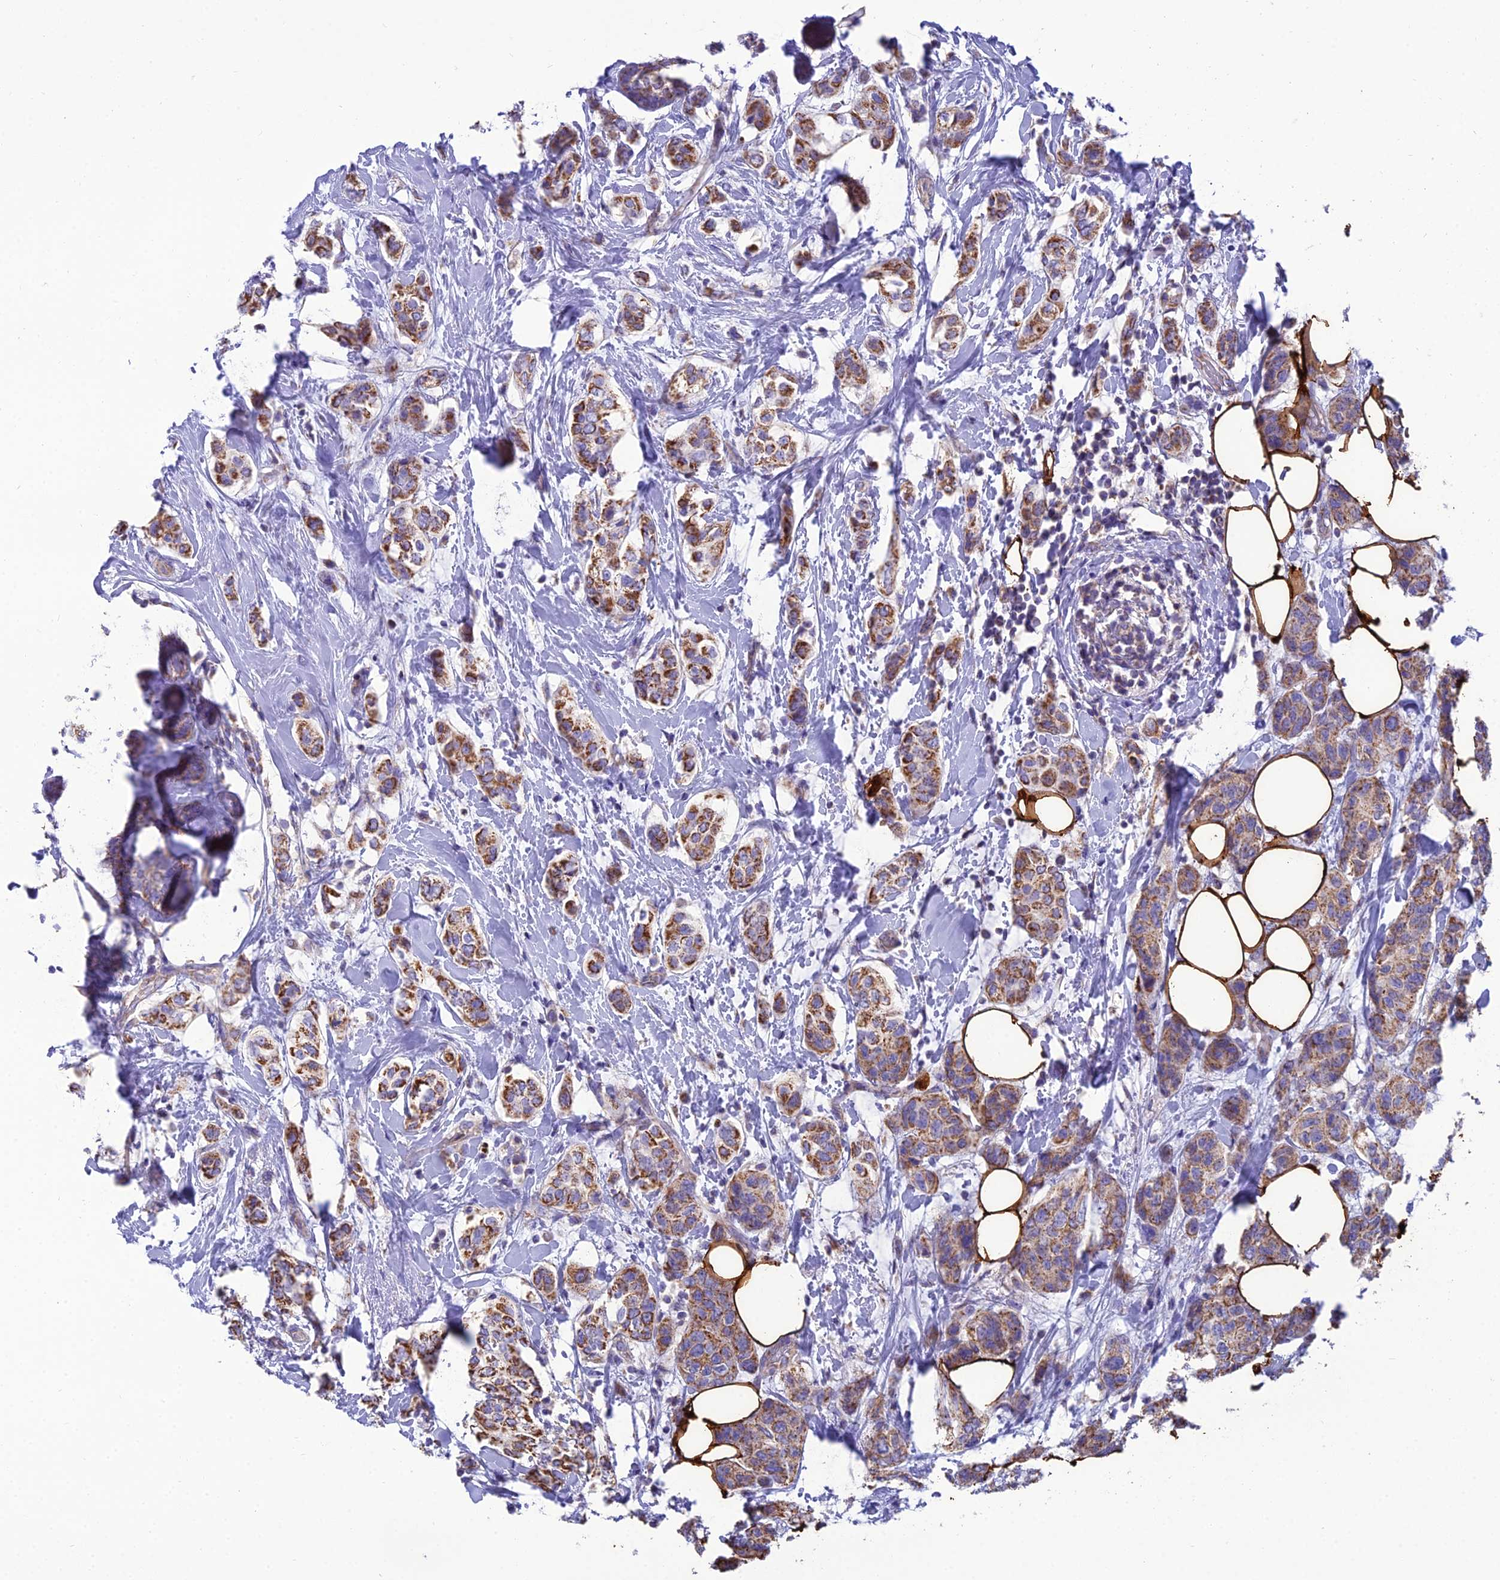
{"staining": {"intensity": "moderate", "quantity": ">75%", "location": "cytoplasmic/membranous"}, "tissue": "breast cancer", "cell_type": "Tumor cells", "image_type": "cancer", "snomed": [{"axis": "morphology", "description": "Lobular carcinoma"}, {"axis": "topography", "description": "Breast"}], "caption": "A micrograph of human lobular carcinoma (breast) stained for a protein demonstrates moderate cytoplasmic/membranous brown staining in tumor cells. The staining is performed using DAB (3,3'-diaminobenzidine) brown chromogen to label protein expression. The nuclei are counter-stained blue using hematoxylin.", "gene": "GPD1", "patient": {"sex": "female", "age": 51}}